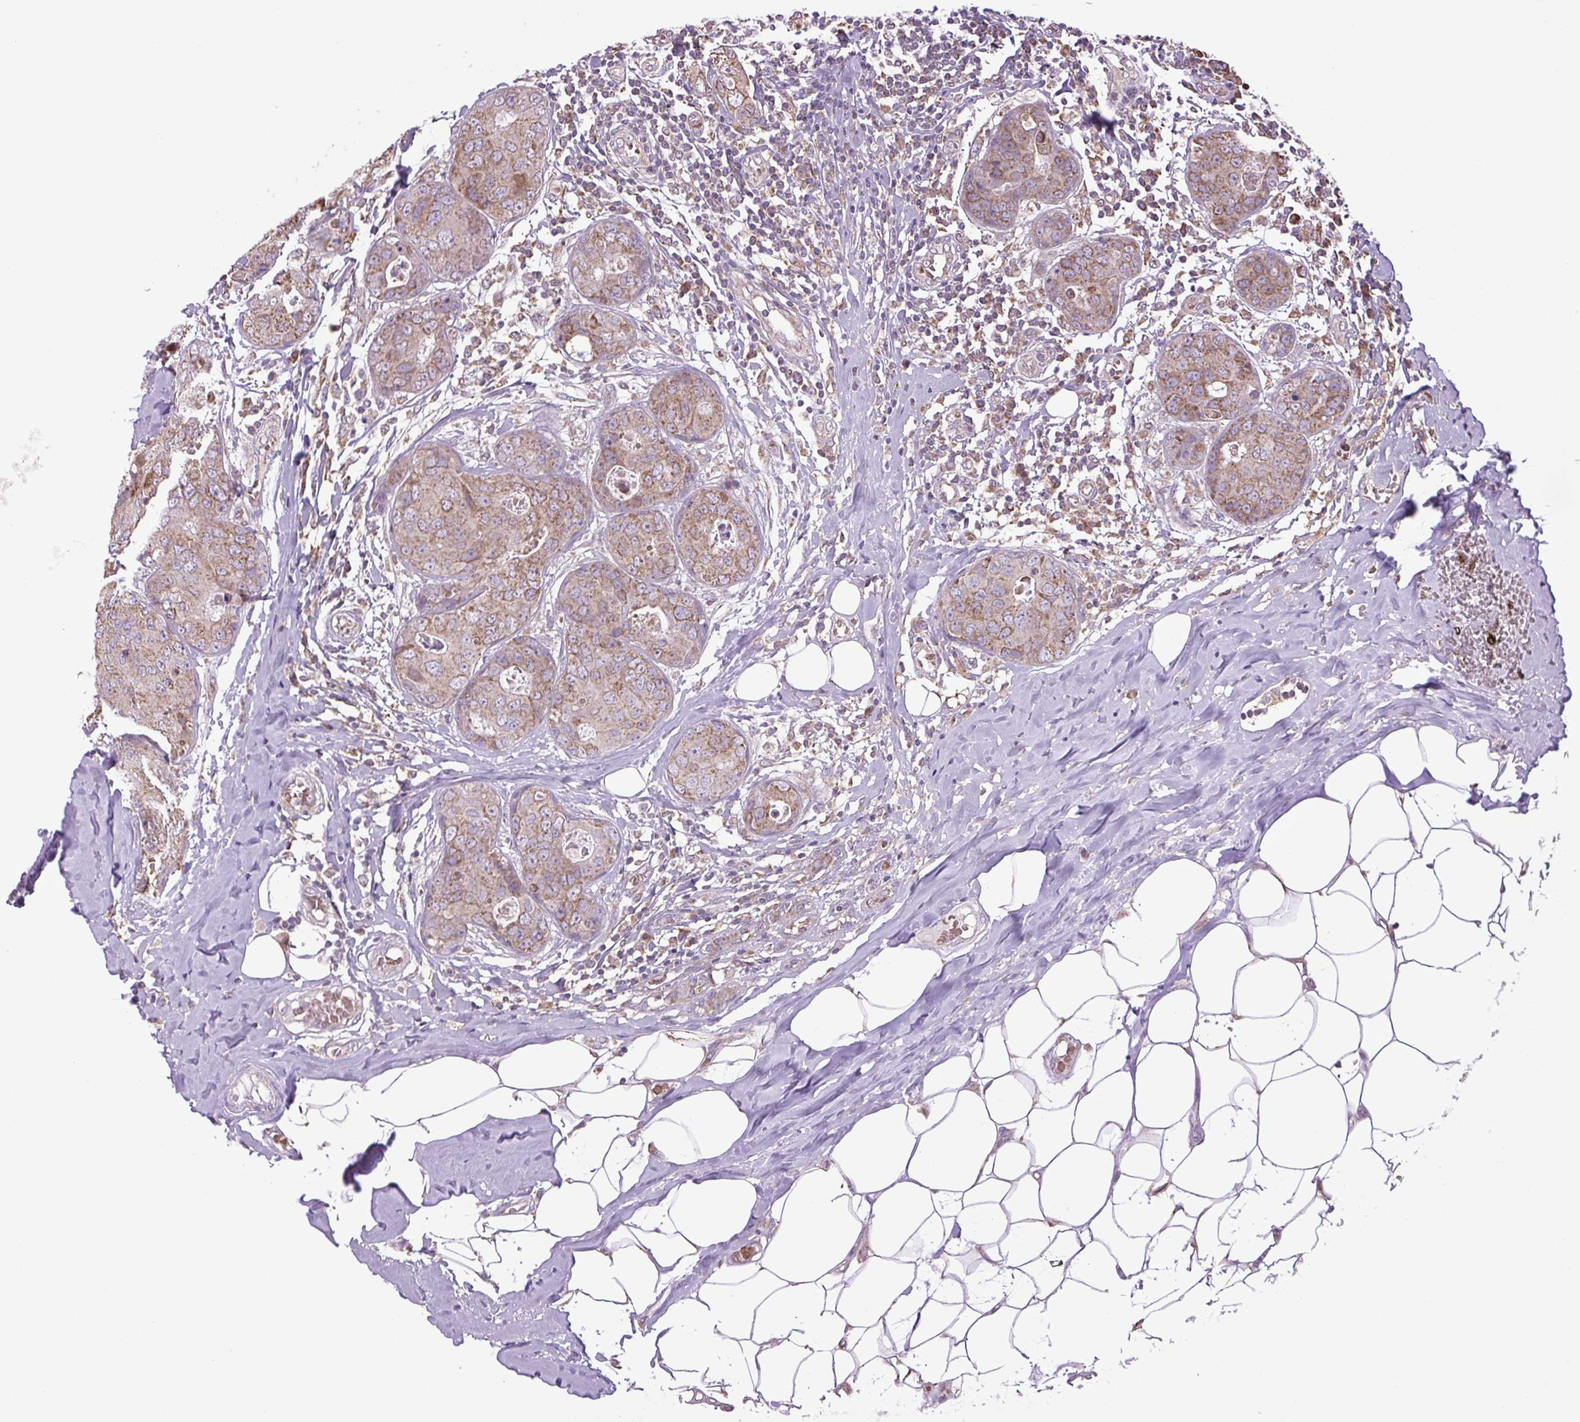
{"staining": {"intensity": "moderate", "quantity": ">75%", "location": "cytoplasmic/membranous"}, "tissue": "breast cancer", "cell_type": "Tumor cells", "image_type": "cancer", "snomed": [{"axis": "morphology", "description": "Duct carcinoma"}, {"axis": "topography", "description": "Breast"}], "caption": "Human breast cancer stained with a brown dye demonstrates moderate cytoplasmic/membranous positive expression in about >75% of tumor cells.", "gene": "PLCG1", "patient": {"sex": "female", "age": 43}}